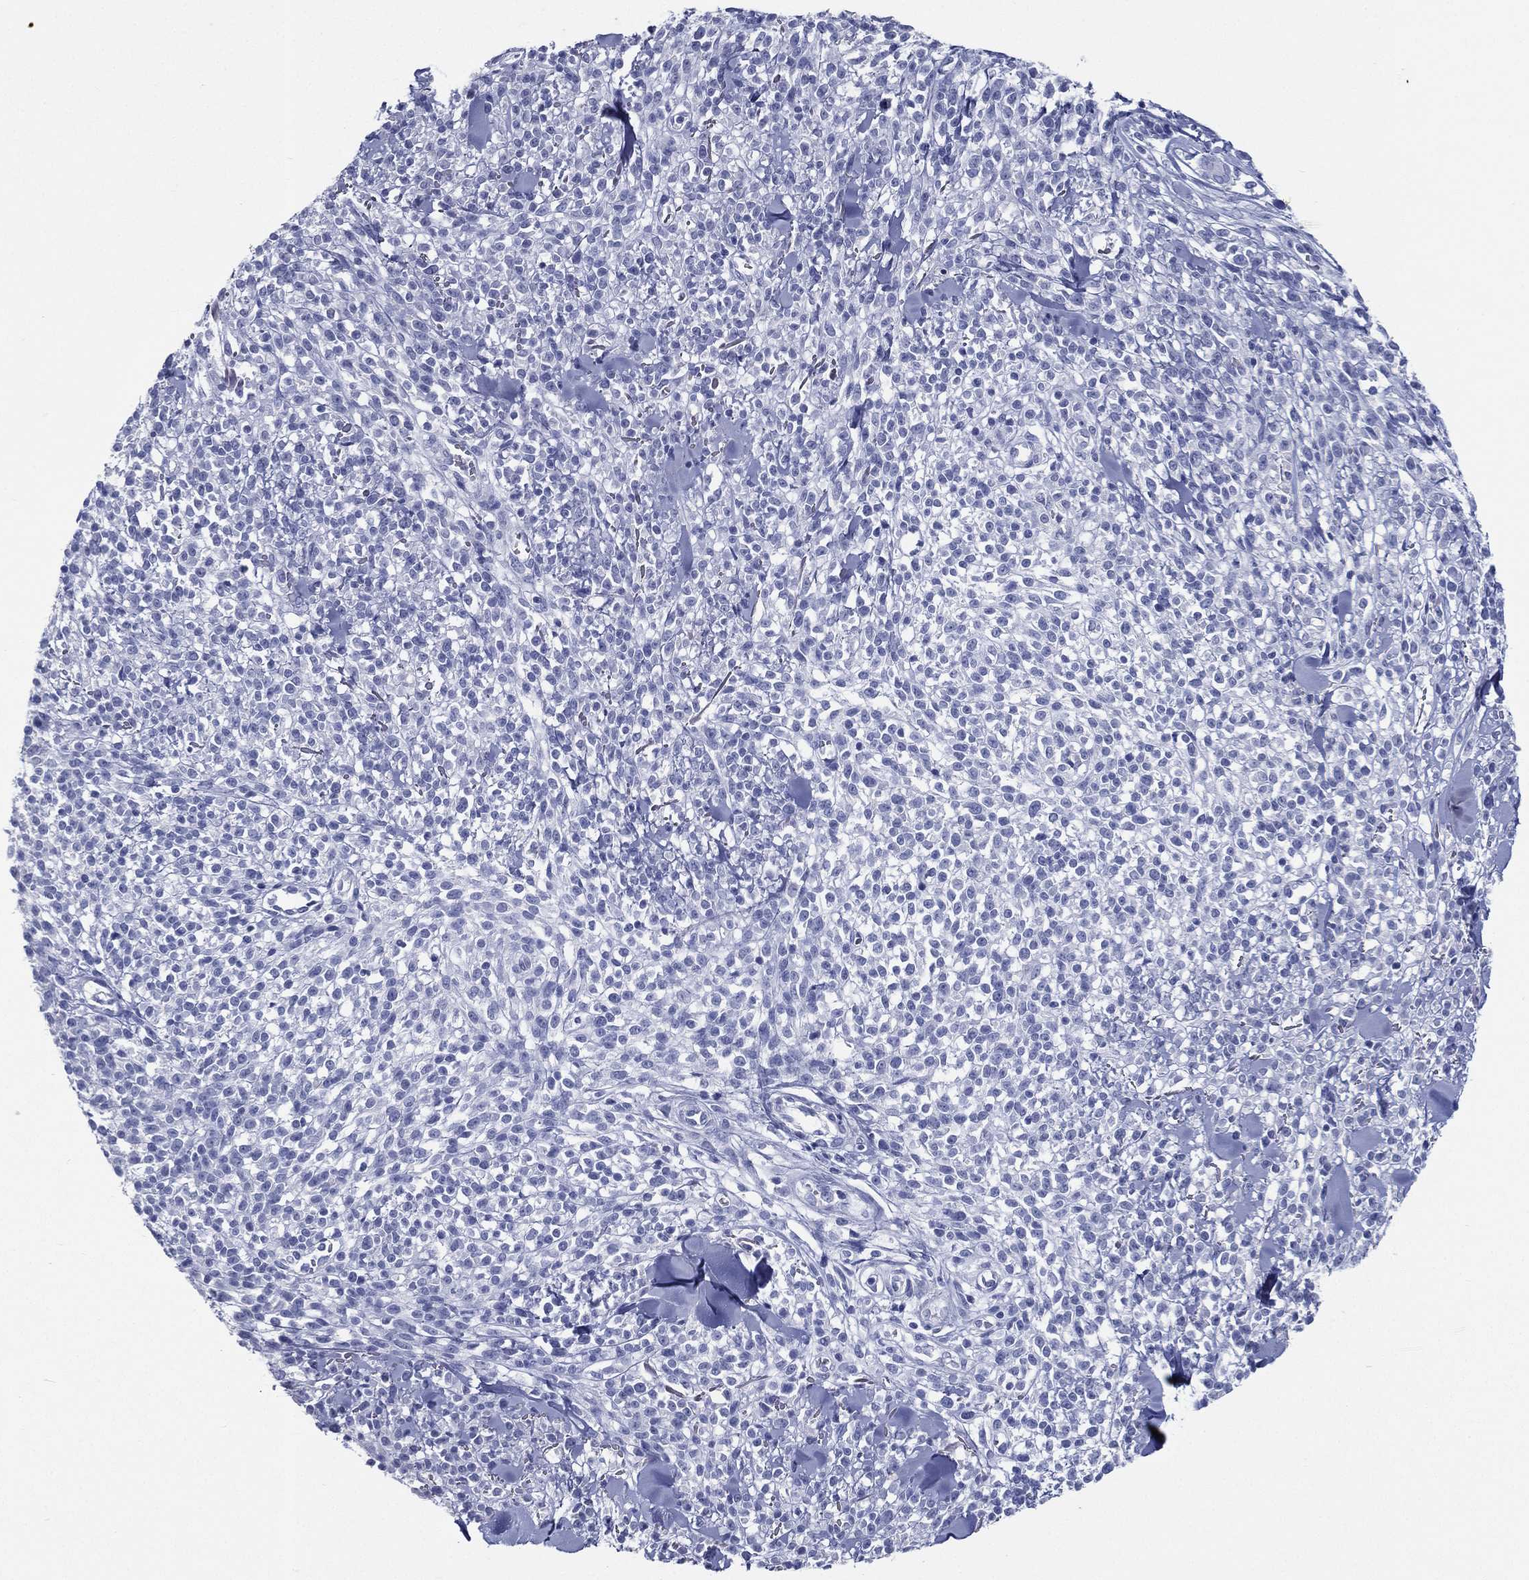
{"staining": {"intensity": "negative", "quantity": "none", "location": "none"}, "tissue": "melanoma", "cell_type": "Tumor cells", "image_type": "cancer", "snomed": [{"axis": "morphology", "description": "Malignant melanoma, NOS"}, {"axis": "topography", "description": "Skin"}, {"axis": "topography", "description": "Skin of trunk"}], "caption": "Histopathology image shows no significant protein staining in tumor cells of malignant melanoma.", "gene": "RSPH4A", "patient": {"sex": "male", "age": 74}}